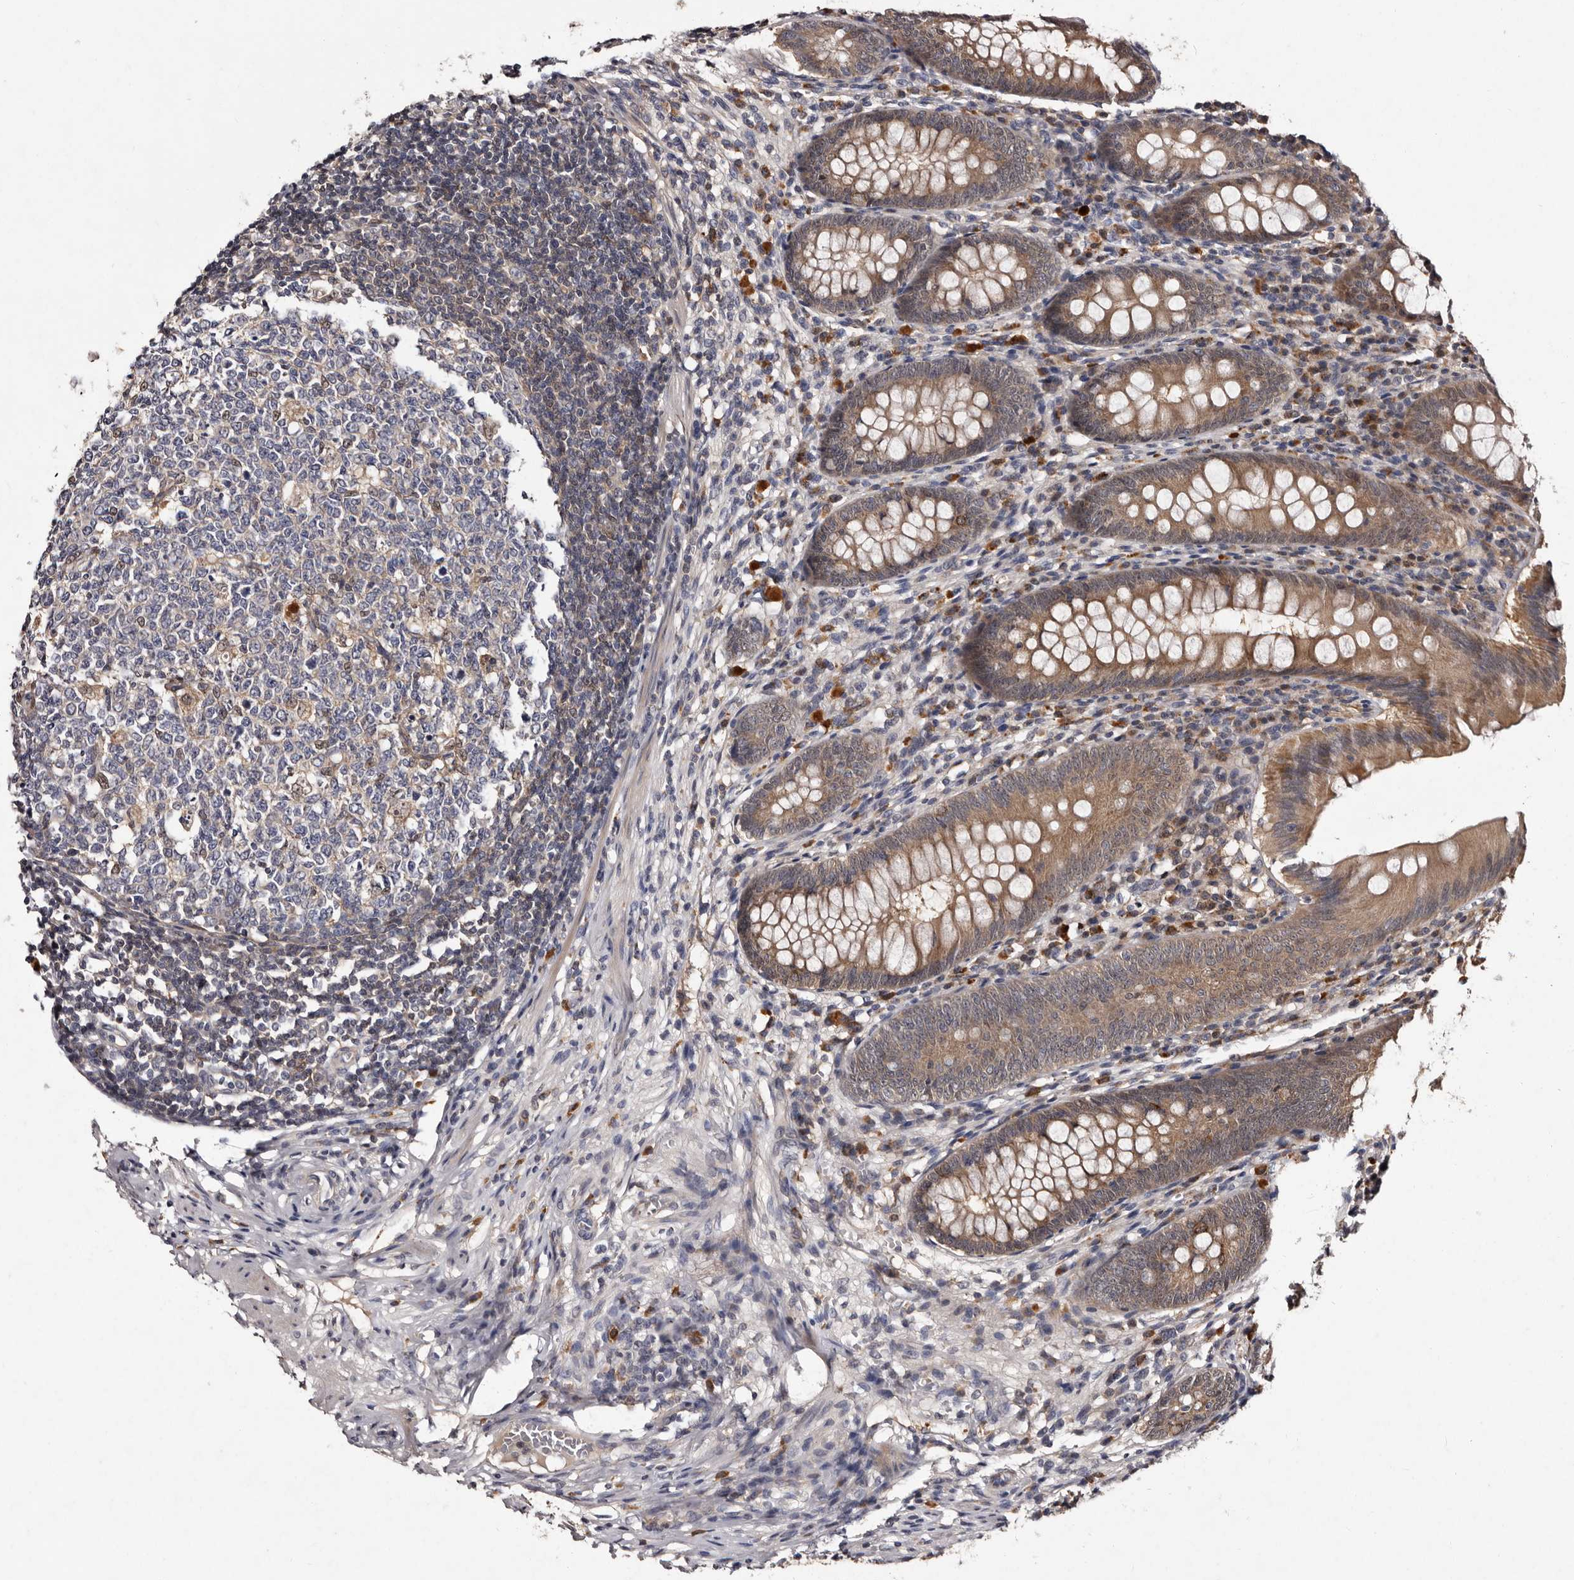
{"staining": {"intensity": "moderate", "quantity": ">75%", "location": "cytoplasmic/membranous"}, "tissue": "appendix", "cell_type": "Glandular cells", "image_type": "normal", "snomed": [{"axis": "morphology", "description": "Normal tissue, NOS"}, {"axis": "topography", "description": "Appendix"}], "caption": "Protein expression analysis of unremarkable appendix exhibits moderate cytoplasmic/membranous expression in approximately >75% of glandular cells. (DAB = brown stain, brightfield microscopy at high magnification).", "gene": "DNPH1", "patient": {"sex": "male", "age": 56}}